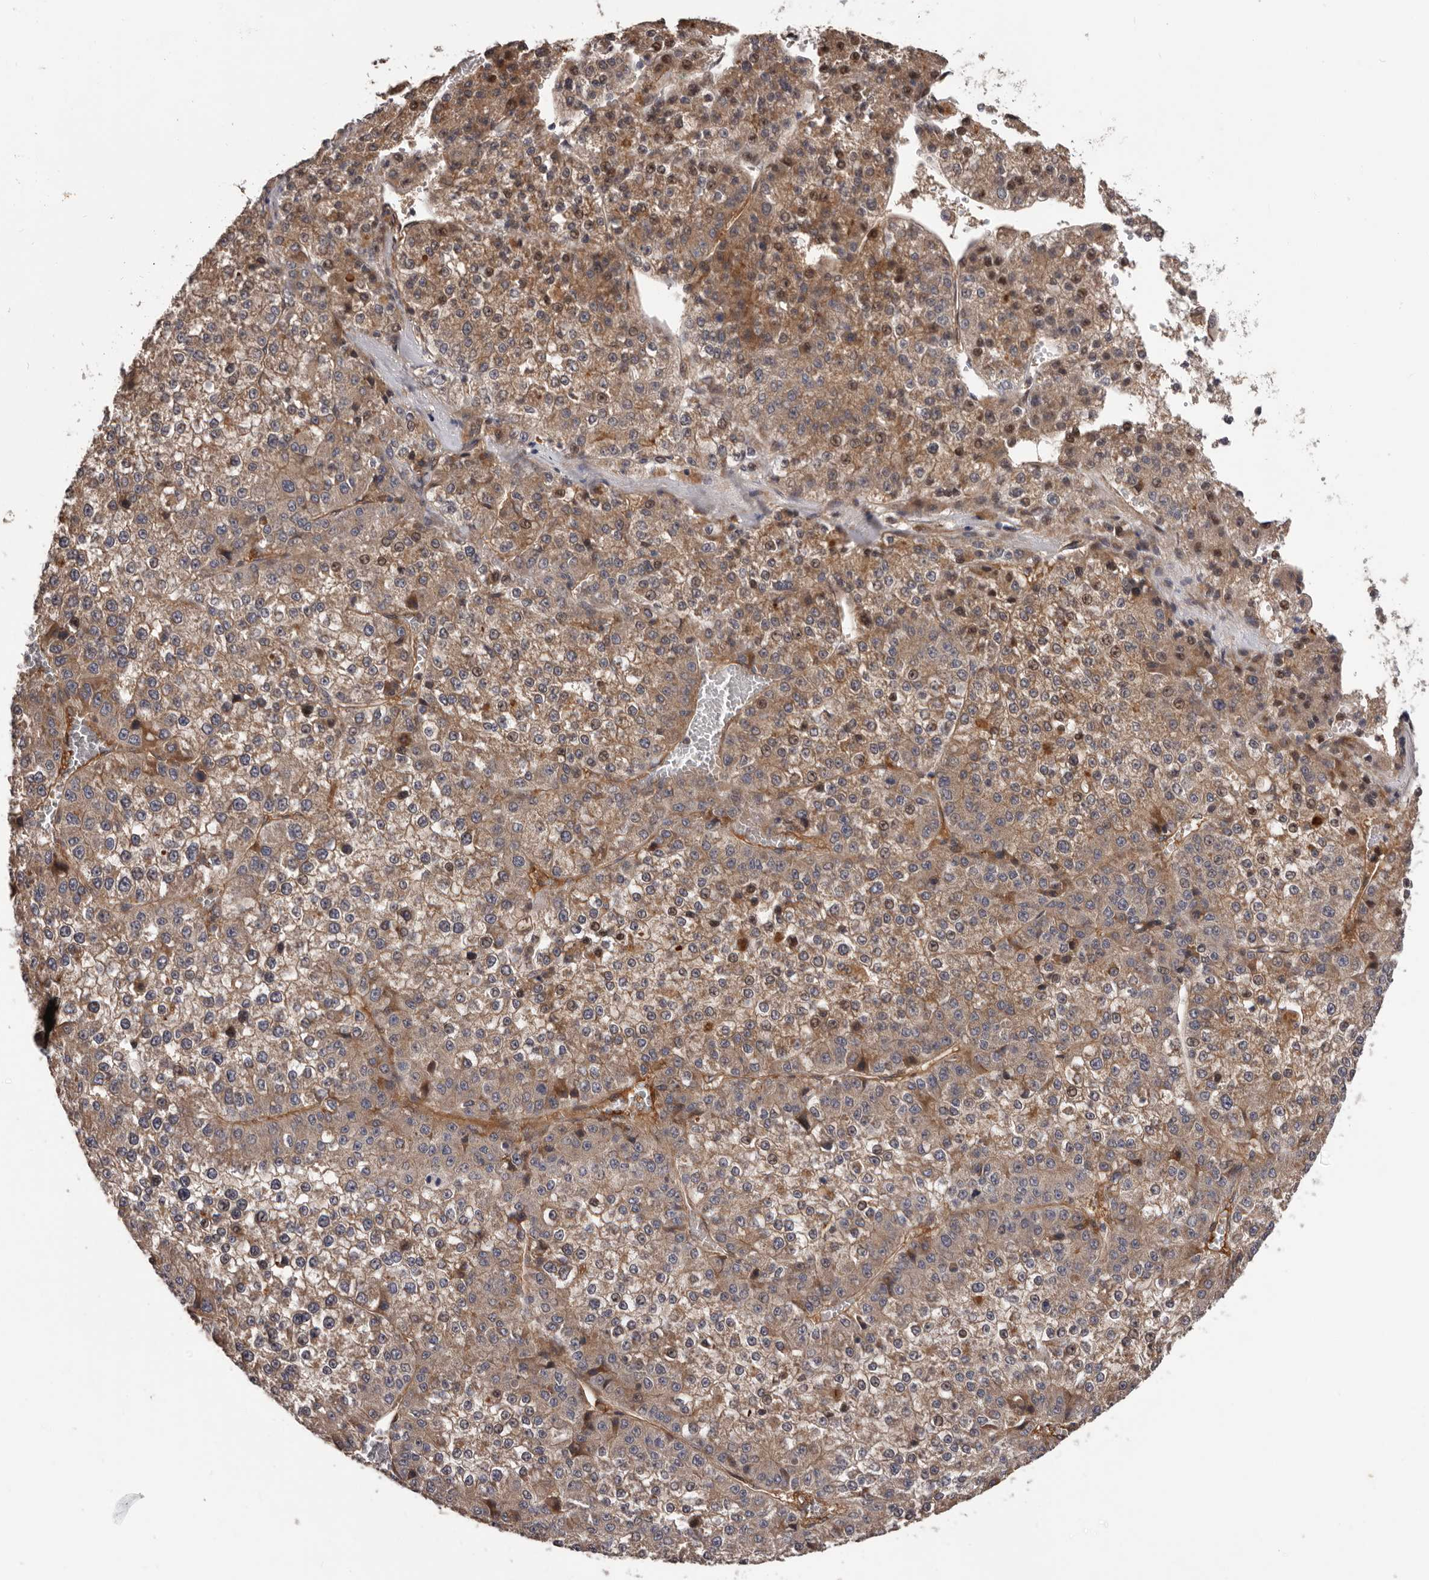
{"staining": {"intensity": "weak", "quantity": "25%-75%", "location": "cytoplasmic/membranous"}, "tissue": "liver cancer", "cell_type": "Tumor cells", "image_type": "cancer", "snomed": [{"axis": "morphology", "description": "Carcinoma, Hepatocellular, NOS"}, {"axis": "topography", "description": "Liver"}], "caption": "Liver cancer stained with immunohistochemistry reveals weak cytoplasmic/membranous expression in about 25%-75% of tumor cells.", "gene": "PRKD1", "patient": {"sex": "female", "age": 73}}